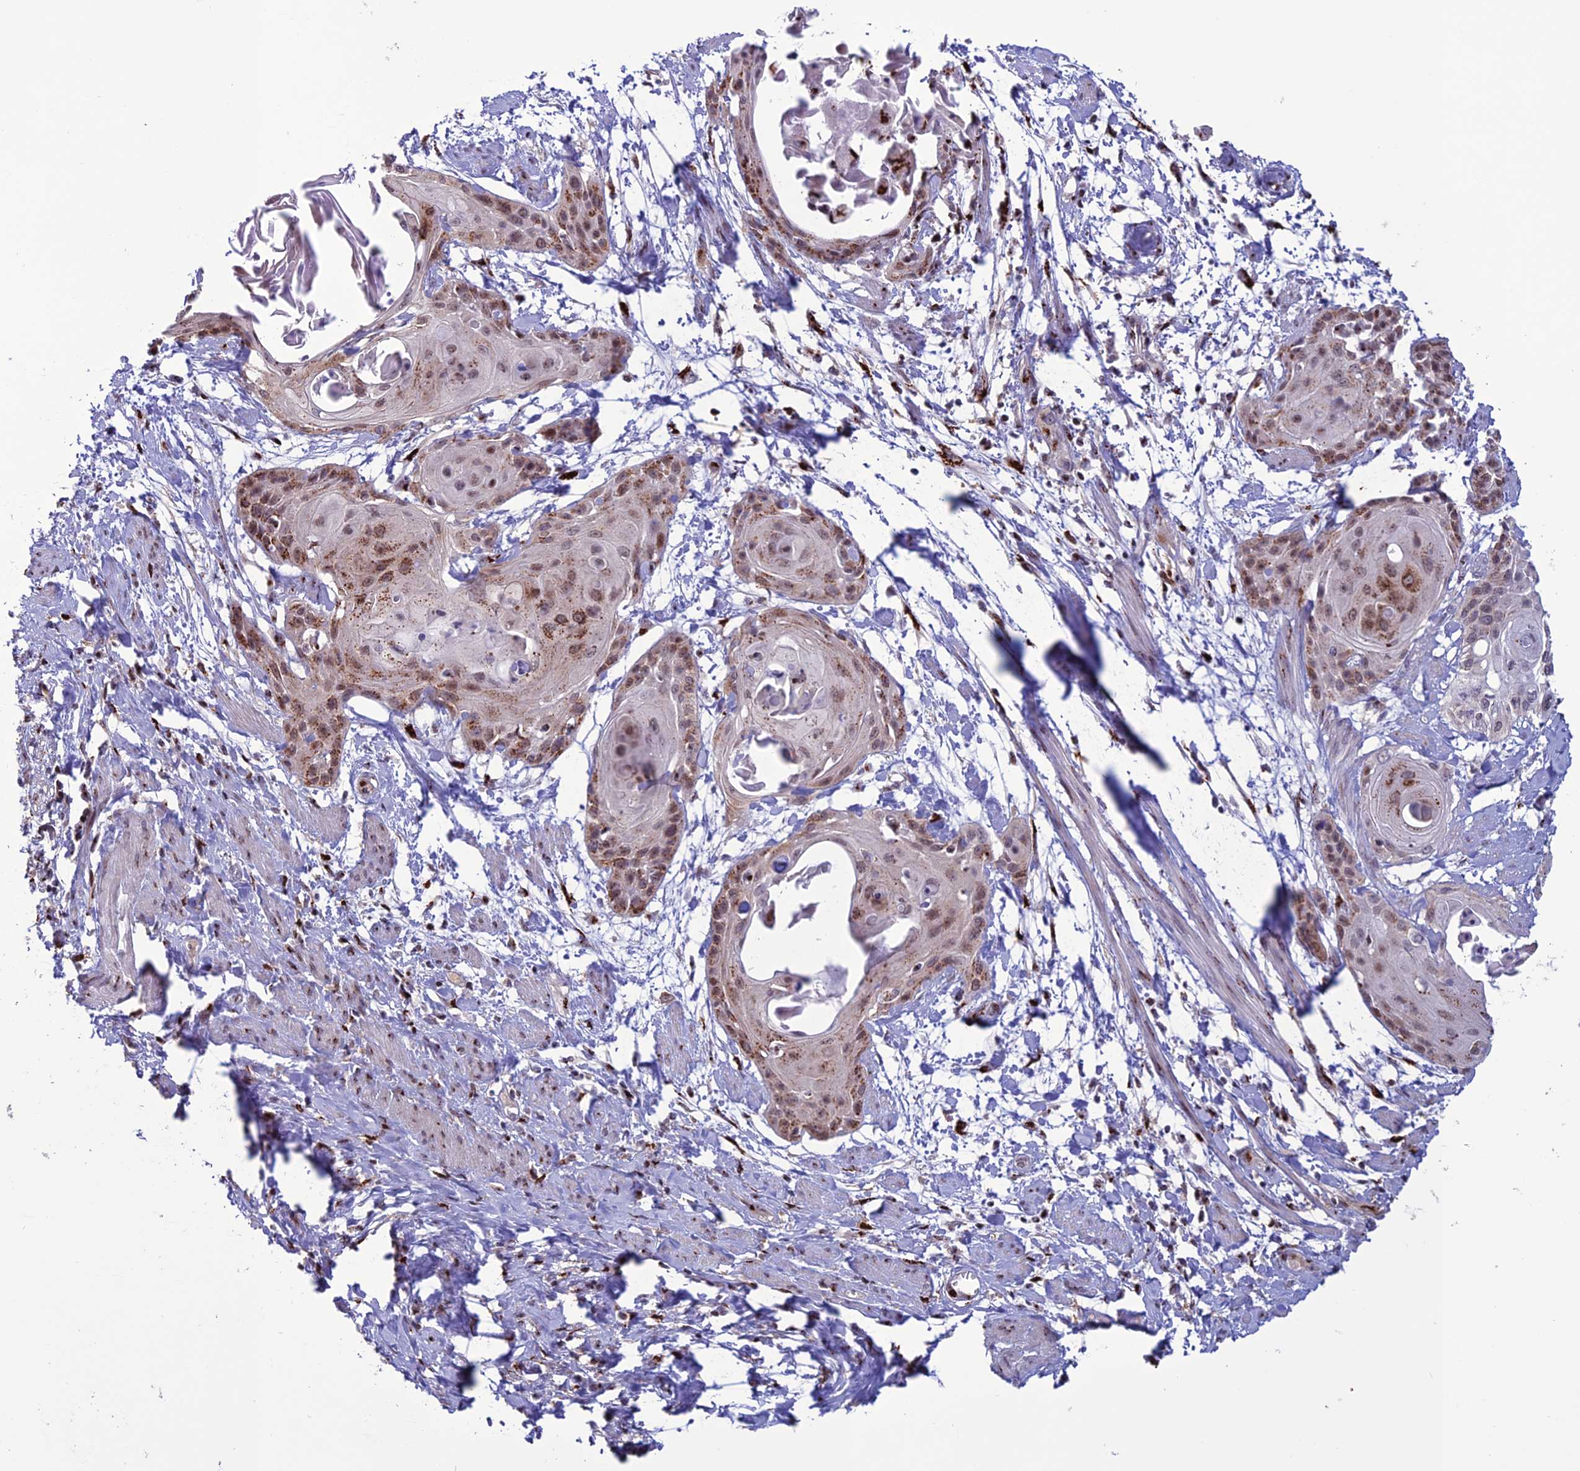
{"staining": {"intensity": "moderate", "quantity": ">75%", "location": "cytoplasmic/membranous"}, "tissue": "cervical cancer", "cell_type": "Tumor cells", "image_type": "cancer", "snomed": [{"axis": "morphology", "description": "Squamous cell carcinoma, NOS"}, {"axis": "topography", "description": "Cervix"}], "caption": "Protein expression analysis of cervical cancer (squamous cell carcinoma) reveals moderate cytoplasmic/membranous staining in approximately >75% of tumor cells. The staining was performed using DAB to visualize the protein expression in brown, while the nuclei were stained in blue with hematoxylin (Magnification: 20x).", "gene": "PLEKHA4", "patient": {"sex": "female", "age": 57}}